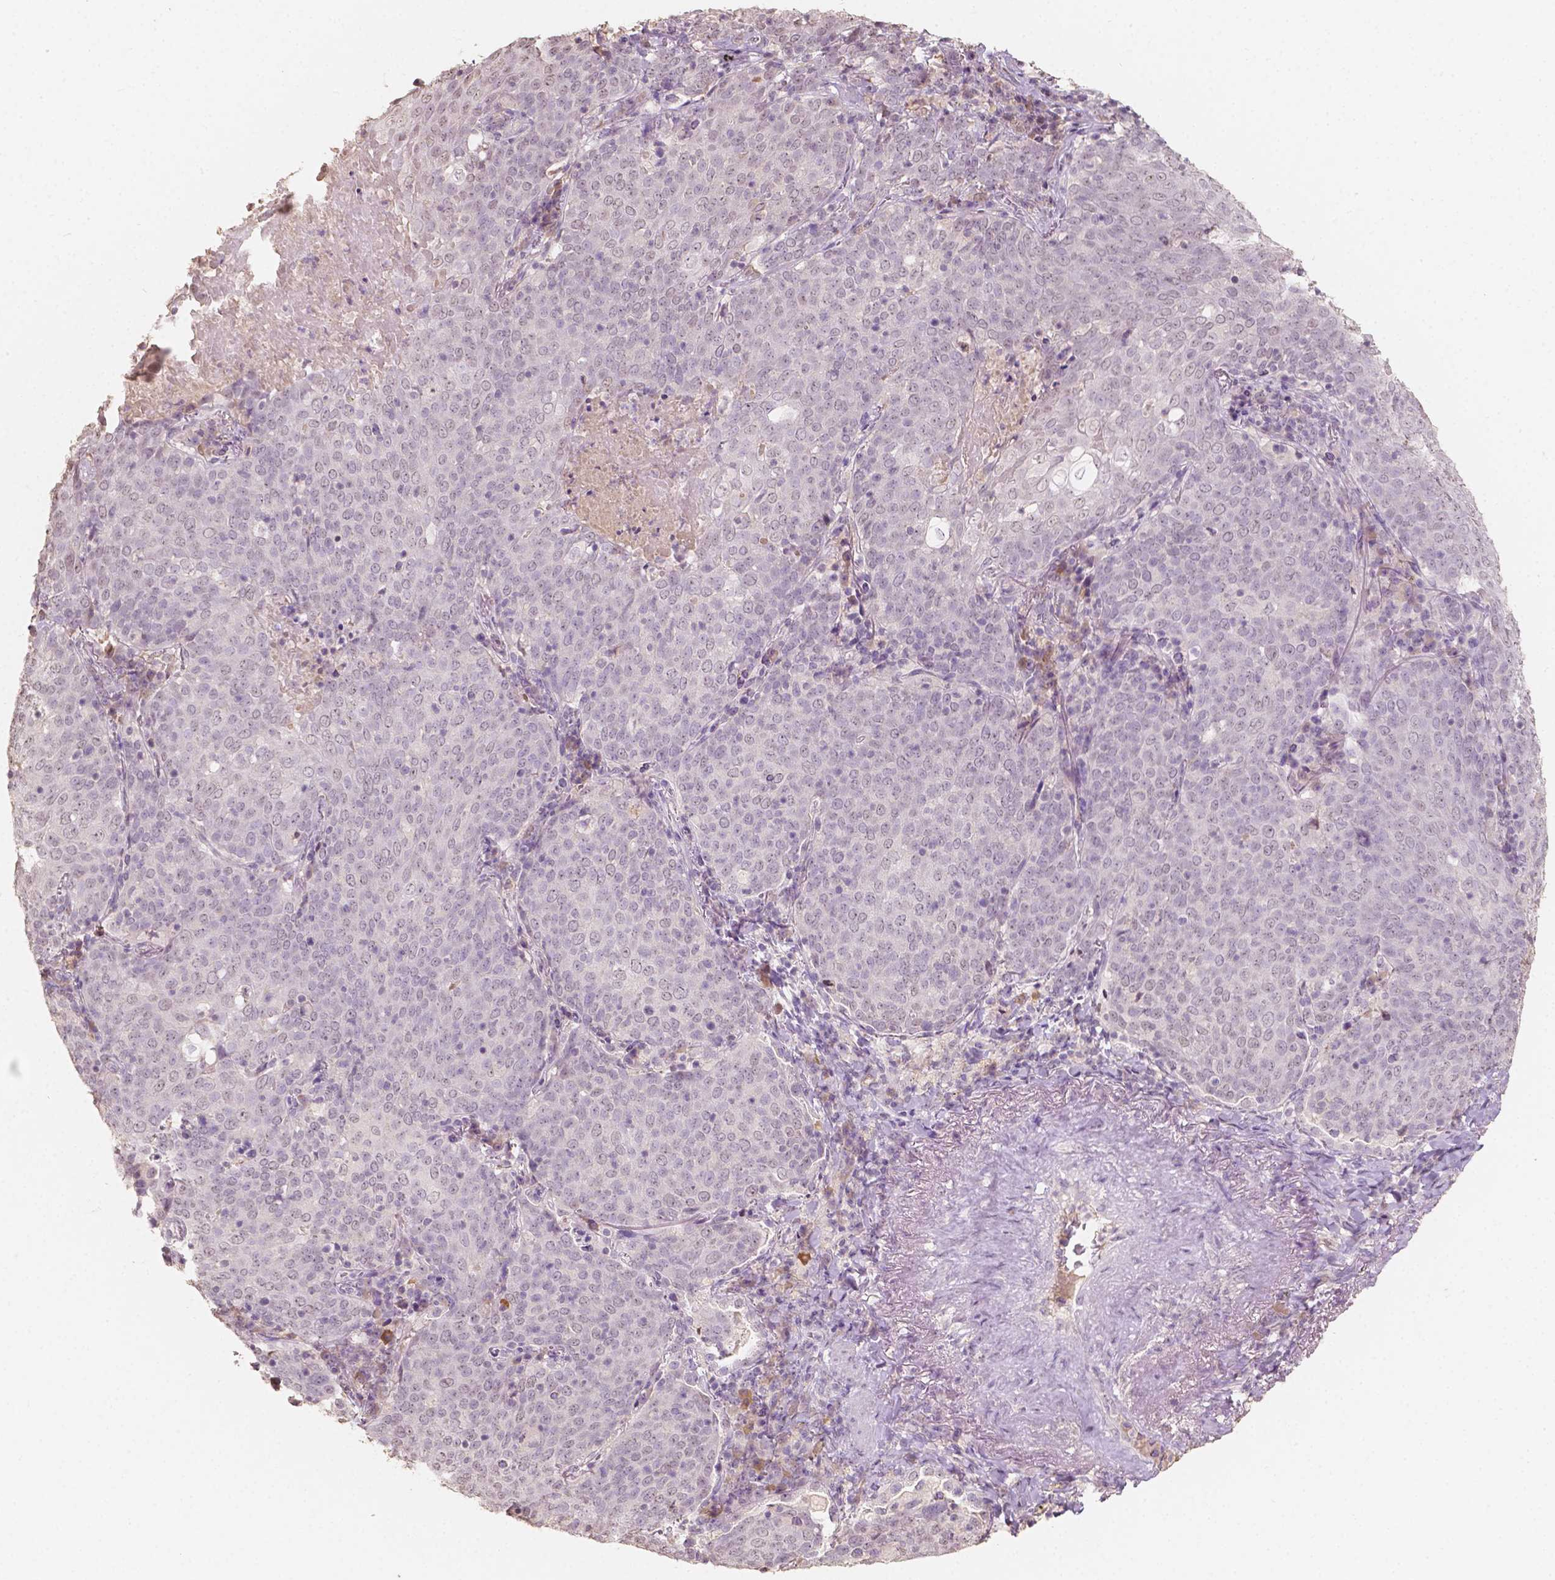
{"staining": {"intensity": "negative", "quantity": "none", "location": "none"}, "tissue": "lung cancer", "cell_type": "Tumor cells", "image_type": "cancer", "snomed": [{"axis": "morphology", "description": "Squamous cell carcinoma, NOS"}, {"axis": "topography", "description": "Lung"}], "caption": "DAB (3,3'-diaminobenzidine) immunohistochemical staining of human lung cancer (squamous cell carcinoma) displays no significant positivity in tumor cells. (Immunohistochemistry, brightfield microscopy, high magnification).", "gene": "SOX15", "patient": {"sex": "male", "age": 82}}